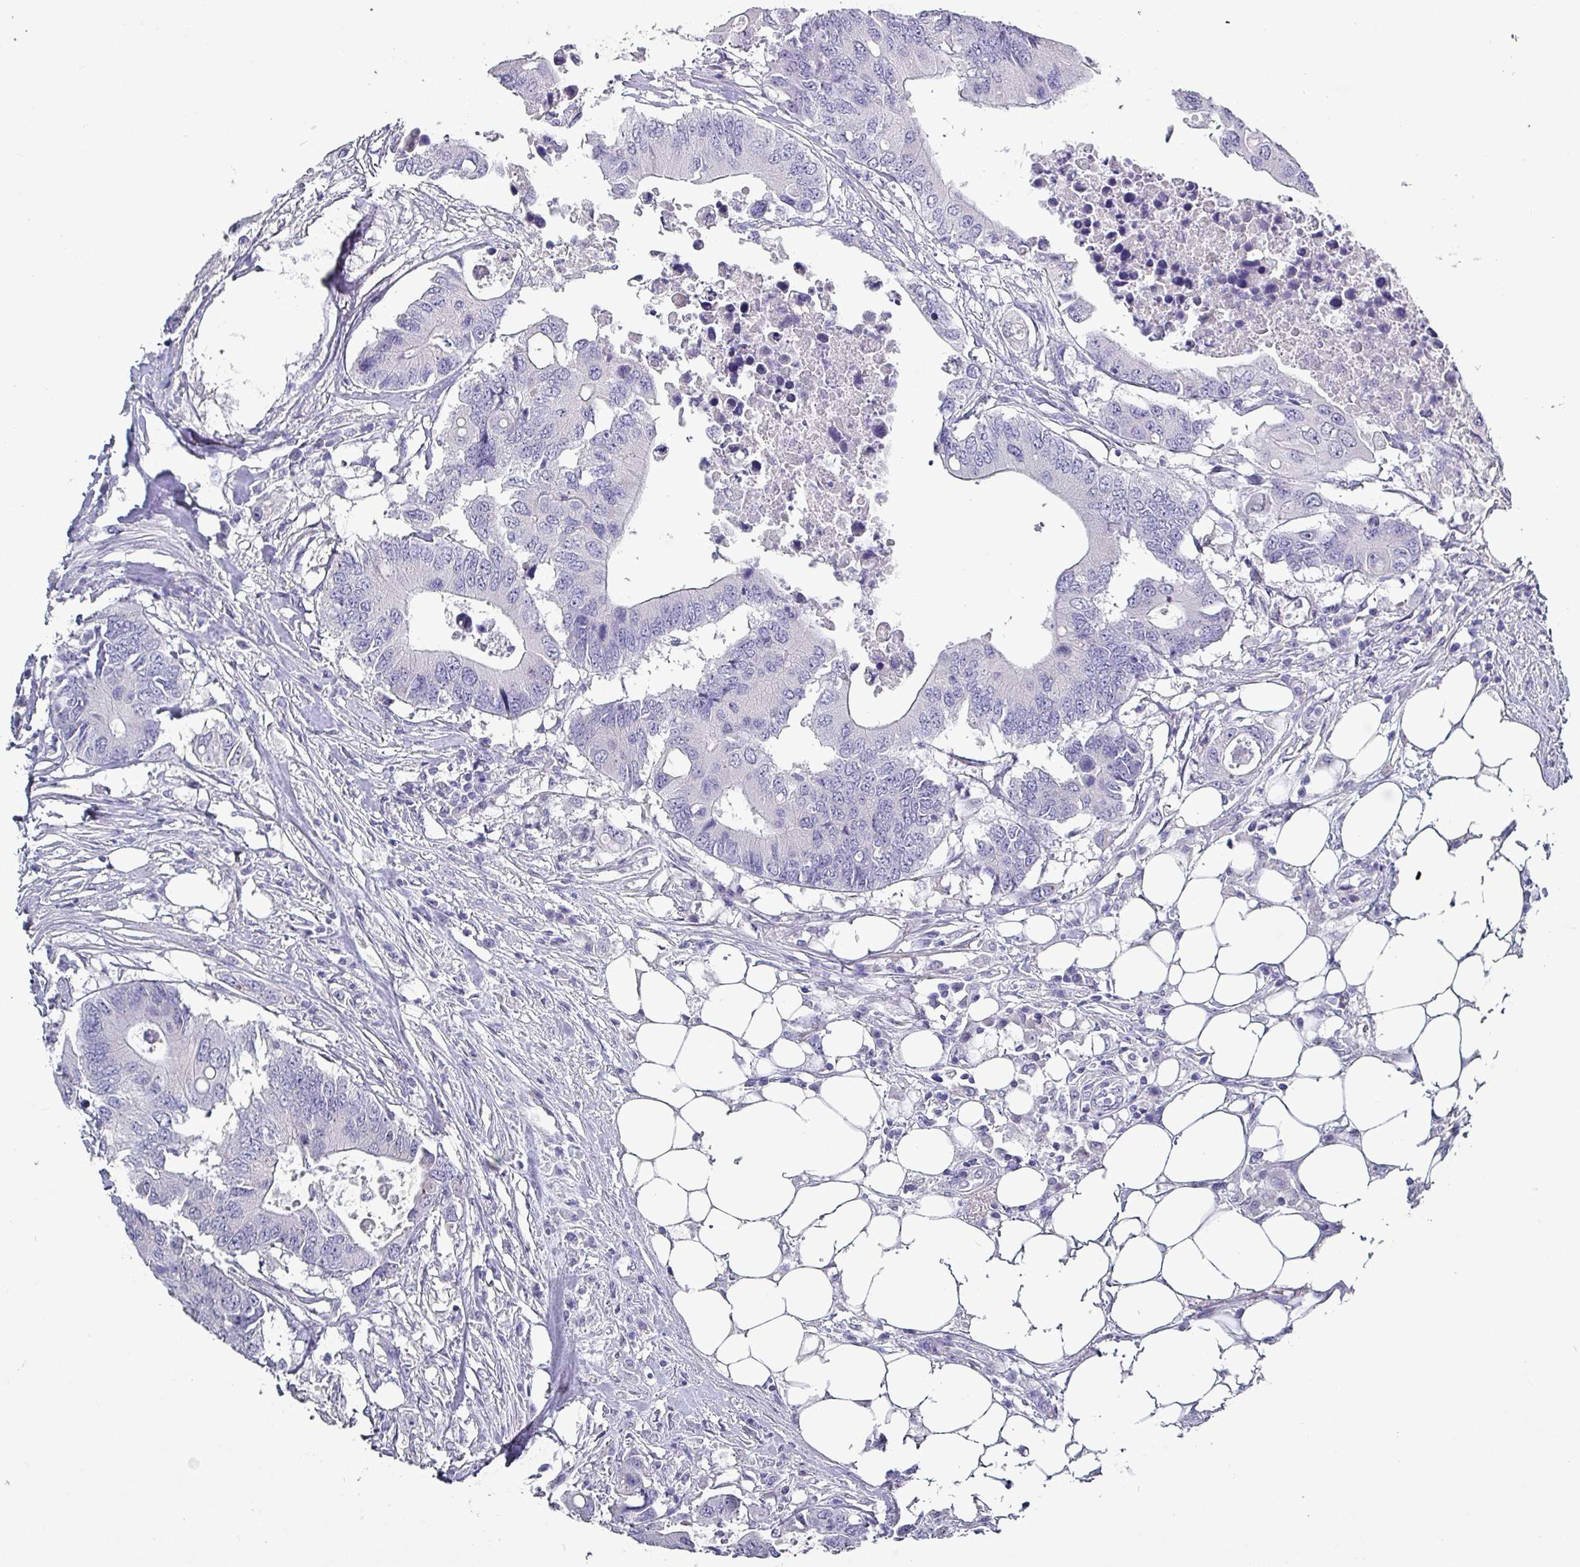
{"staining": {"intensity": "negative", "quantity": "none", "location": "none"}, "tissue": "colorectal cancer", "cell_type": "Tumor cells", "image_type": "cancer", "snomed": [{"axis": "morphology", "description": "Adenocarcinoma, NOS"}, {"axis": "topography", "description": "Colon"}], "caption": "Tumor cells show no significant protein expression in colorectal cancer. (IHC, brightfield microscopy, high magnification).", "gene": "INS-IGF2", "patient": {"sex": "male", "age": 71}}